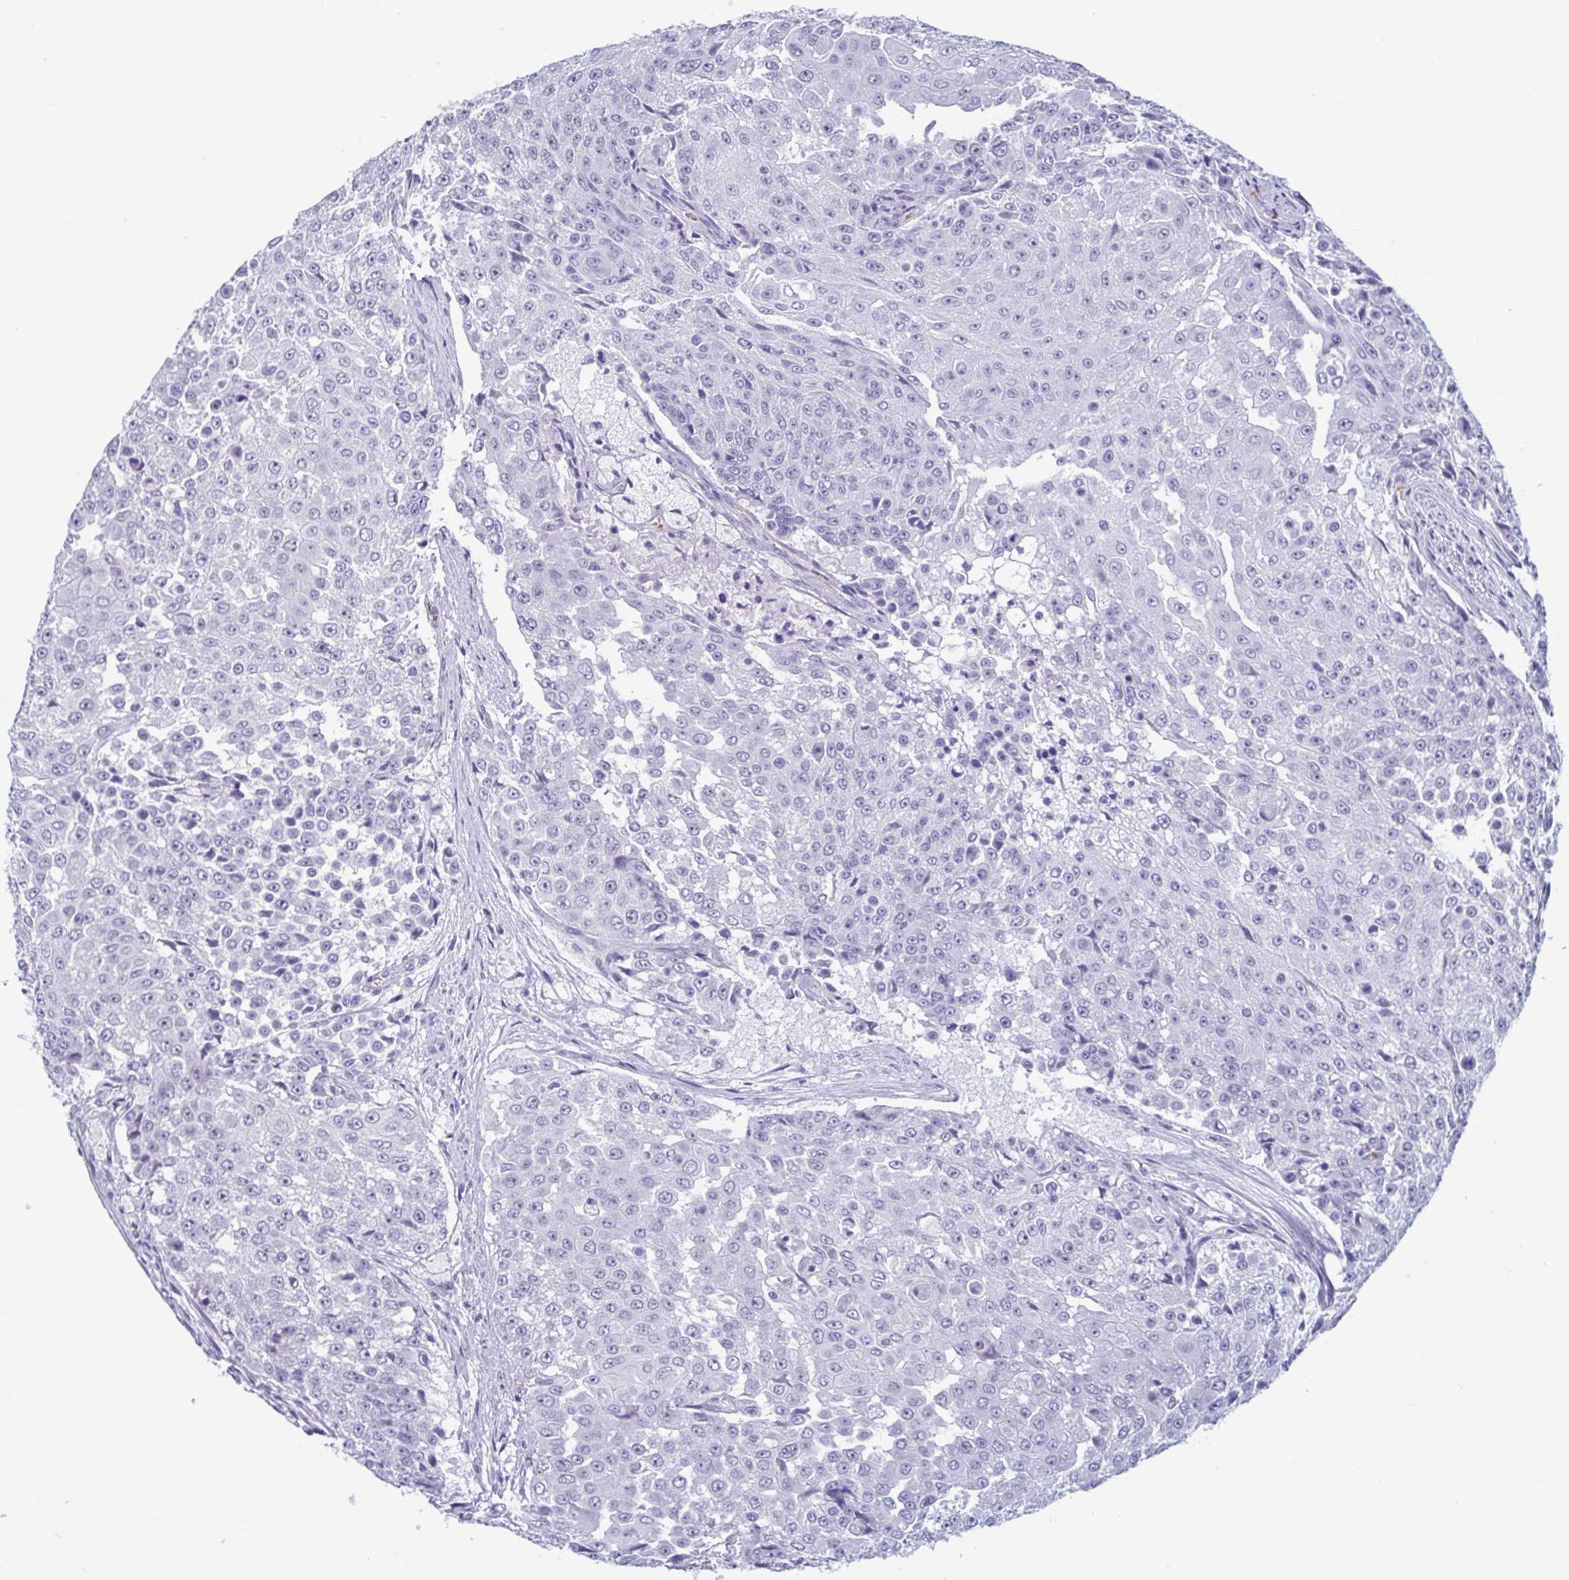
{"staining": {"intensity": "negative", "quantity": "none", "location": "none"}, "tissue": "urothelial cancer", "cell_type": "Tumor cells", "image_type": "cancer", "snomed": [{"axis": "morphology", "description": "Urothelial carcinoma, High grade"}, {"axis": "topography", "description": "Urinary bladder"}], "caption": "Immunohistochemistry photomicrograph of urothelial cancer stained for a protein (brown), which displays no staining in tumor cells.", "gene": "MORC4", "patient": {"sex": "female", "age": 63}}